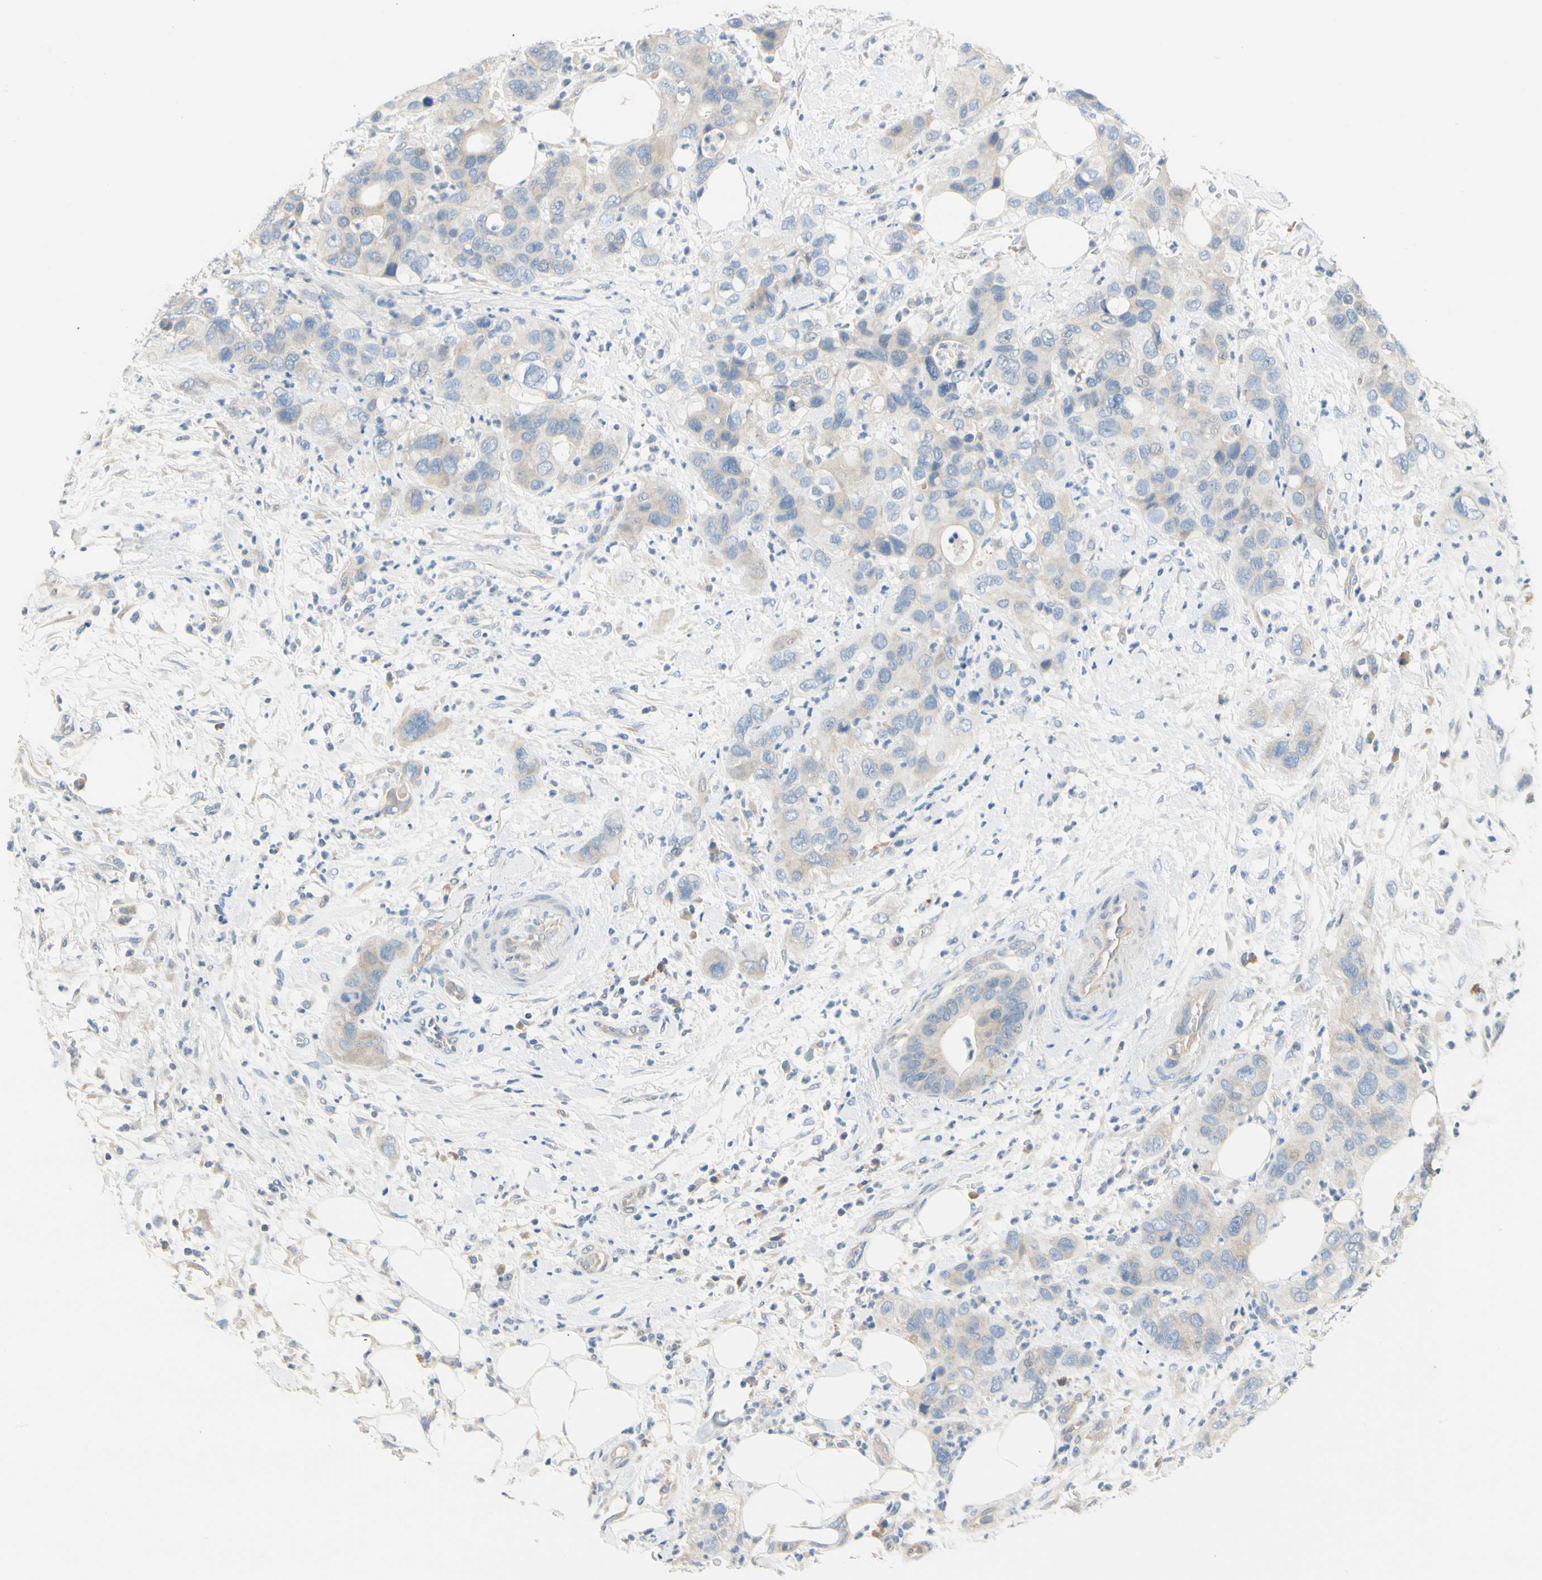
{"staining": {"intensity": "negative", "quantity": "none", "location": "none"}, "tissue": "pancreatic cancer", "cell_type": "Tumor cells", "image_type": "cancer", "snomed": [{"axis": "morphology", "description": "Adenocarcinoma, NOS"}, {"axis": "topography", "description": "Pancreas"}], "caption": "DAB (3,3'-diaminobenzidine) immunohistochemical staining of adenocarcinoma (pancreatic) reveals no significant expression in tumor cells.", "gene": "CCM2L", "patient": {"sex": "female", "age": 71}}